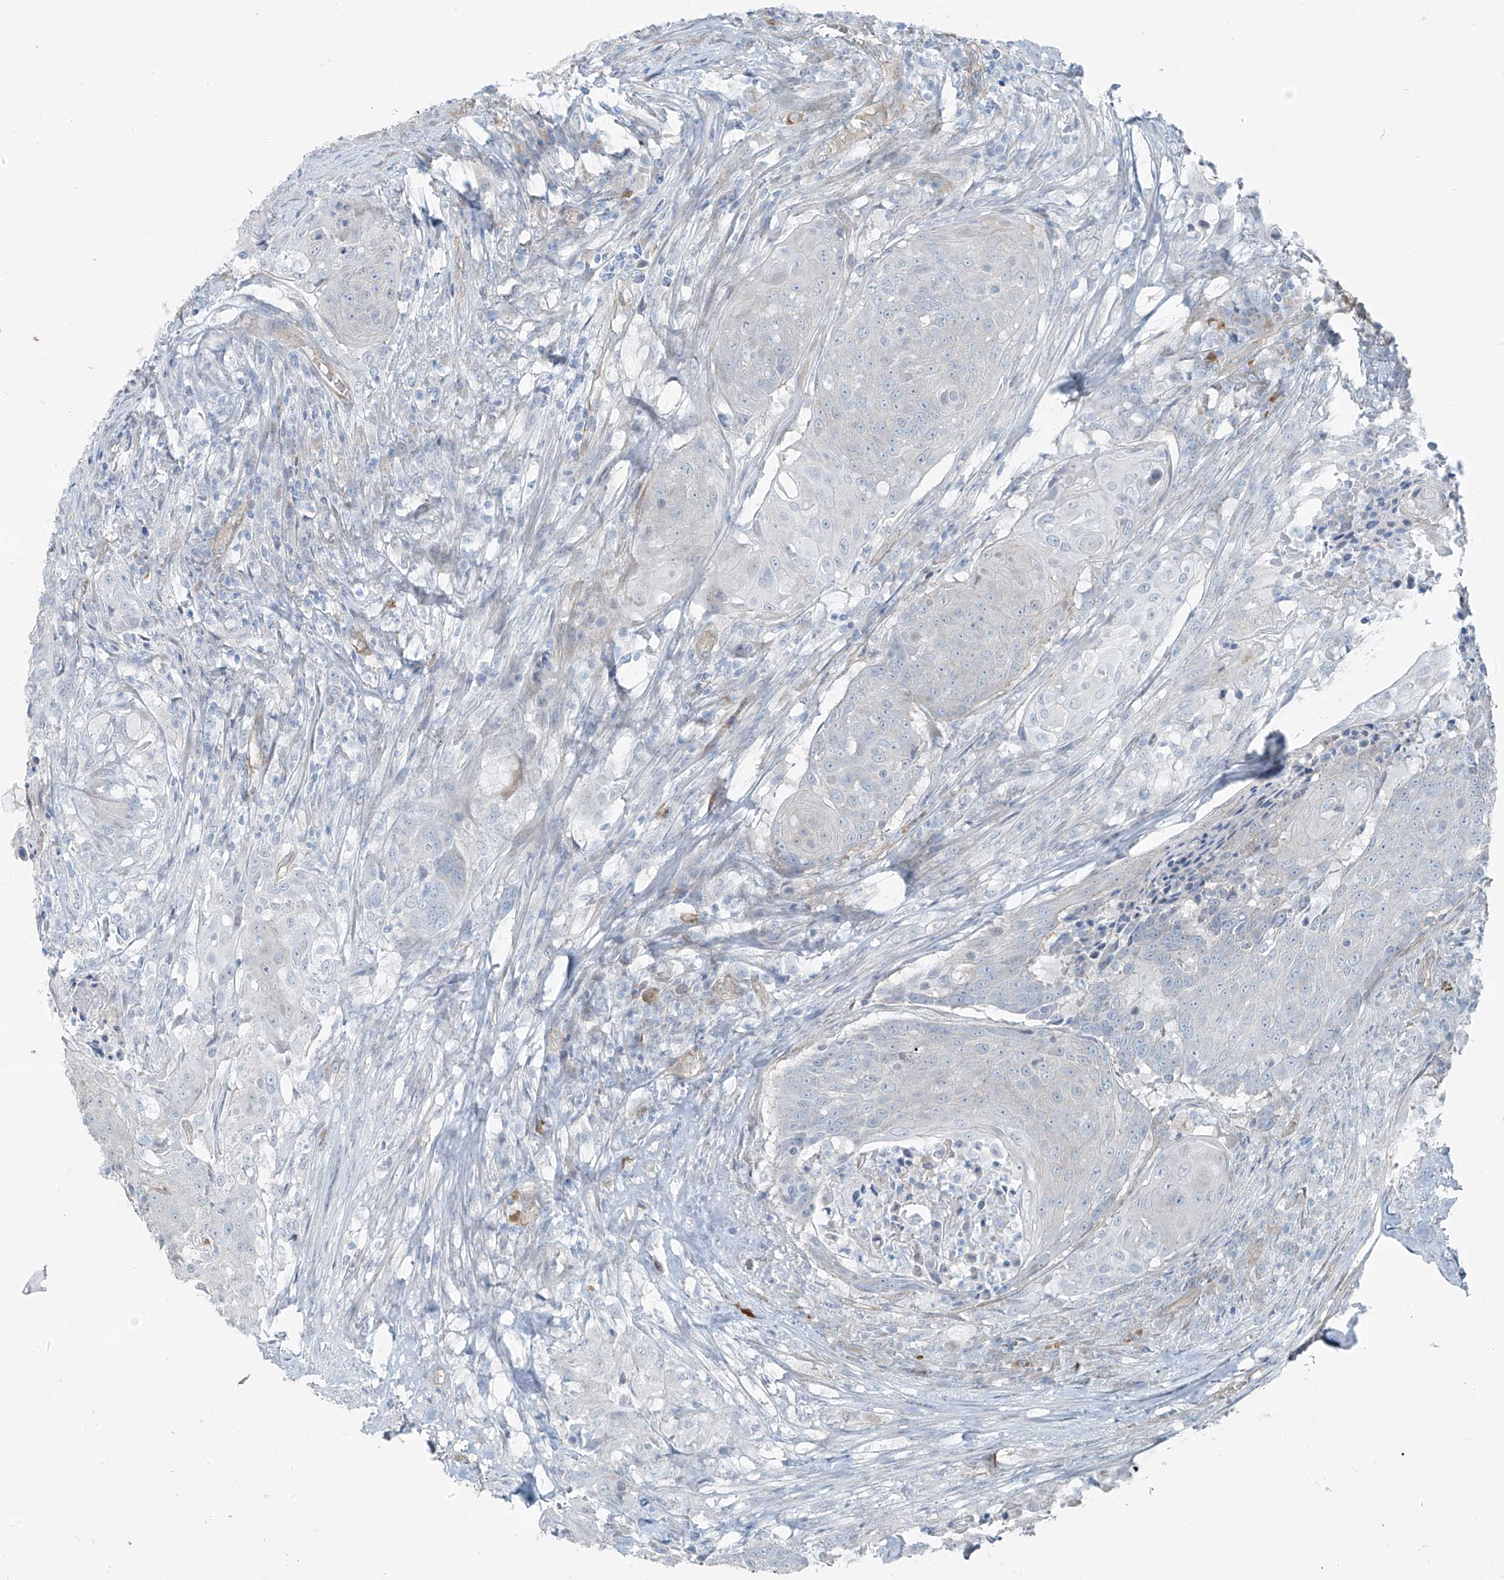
{"staining": {"intensity": "negative", "quantity": "none", "location": "none"}, "tissue": "urothelial cancer", "cell_type": "Tumor cells", "image_type": "cancer", "snomed": [{"axis": "morphology", "description": "Urothelial carcinoma, High grade"}, {"axis": "topography", "description": "Urinary bladder"}], "caption": "The micrograph reveals no staining of tumor cells in urothelial cancer. (DAB immunohistochemistry, high magnification).", "gene": "TNS2", "patient": {"sex": "female", "age": 63}}